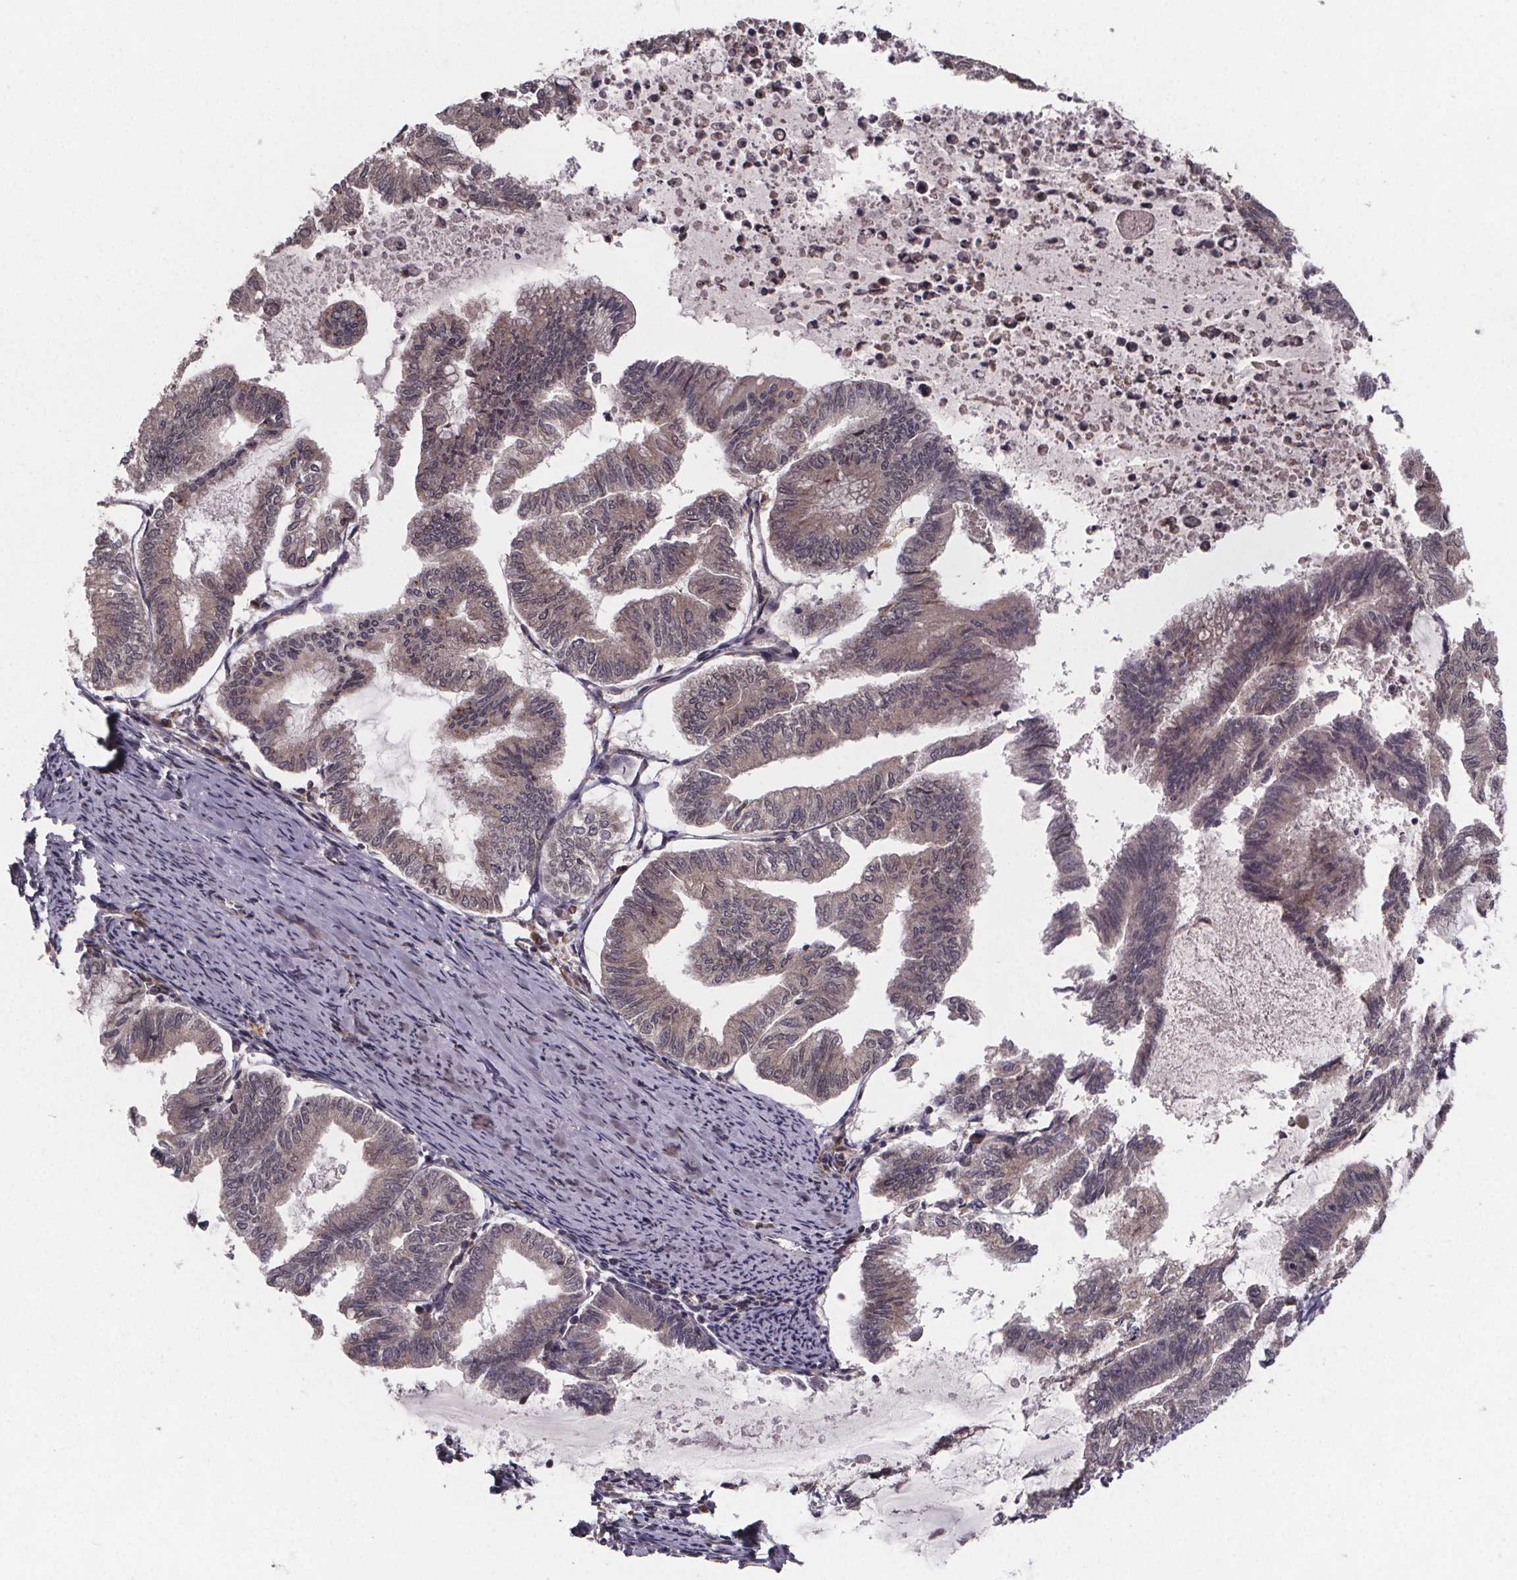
{"staining": {"intensity": "weak", "quantity": ">75%", "location": "cytoplasmic/membranous"}, "tissue": "endometrial cancer", "cell_type": "Tumor cells", "image_type": "cancer", "snomed": [{"axis": "morphology", "description": "Adenocarcinoma, NOS"}, {"axis": "topography", "description": "Endometrium"}], "caption": "IHC (DAB) staining of endometrial adenocarcinoma displays weak cytoplasmic/membranous protein expression in about >75% of tumor cells.", "gene": "SAT1", "patient": {"sex": "female", "age": 79}}